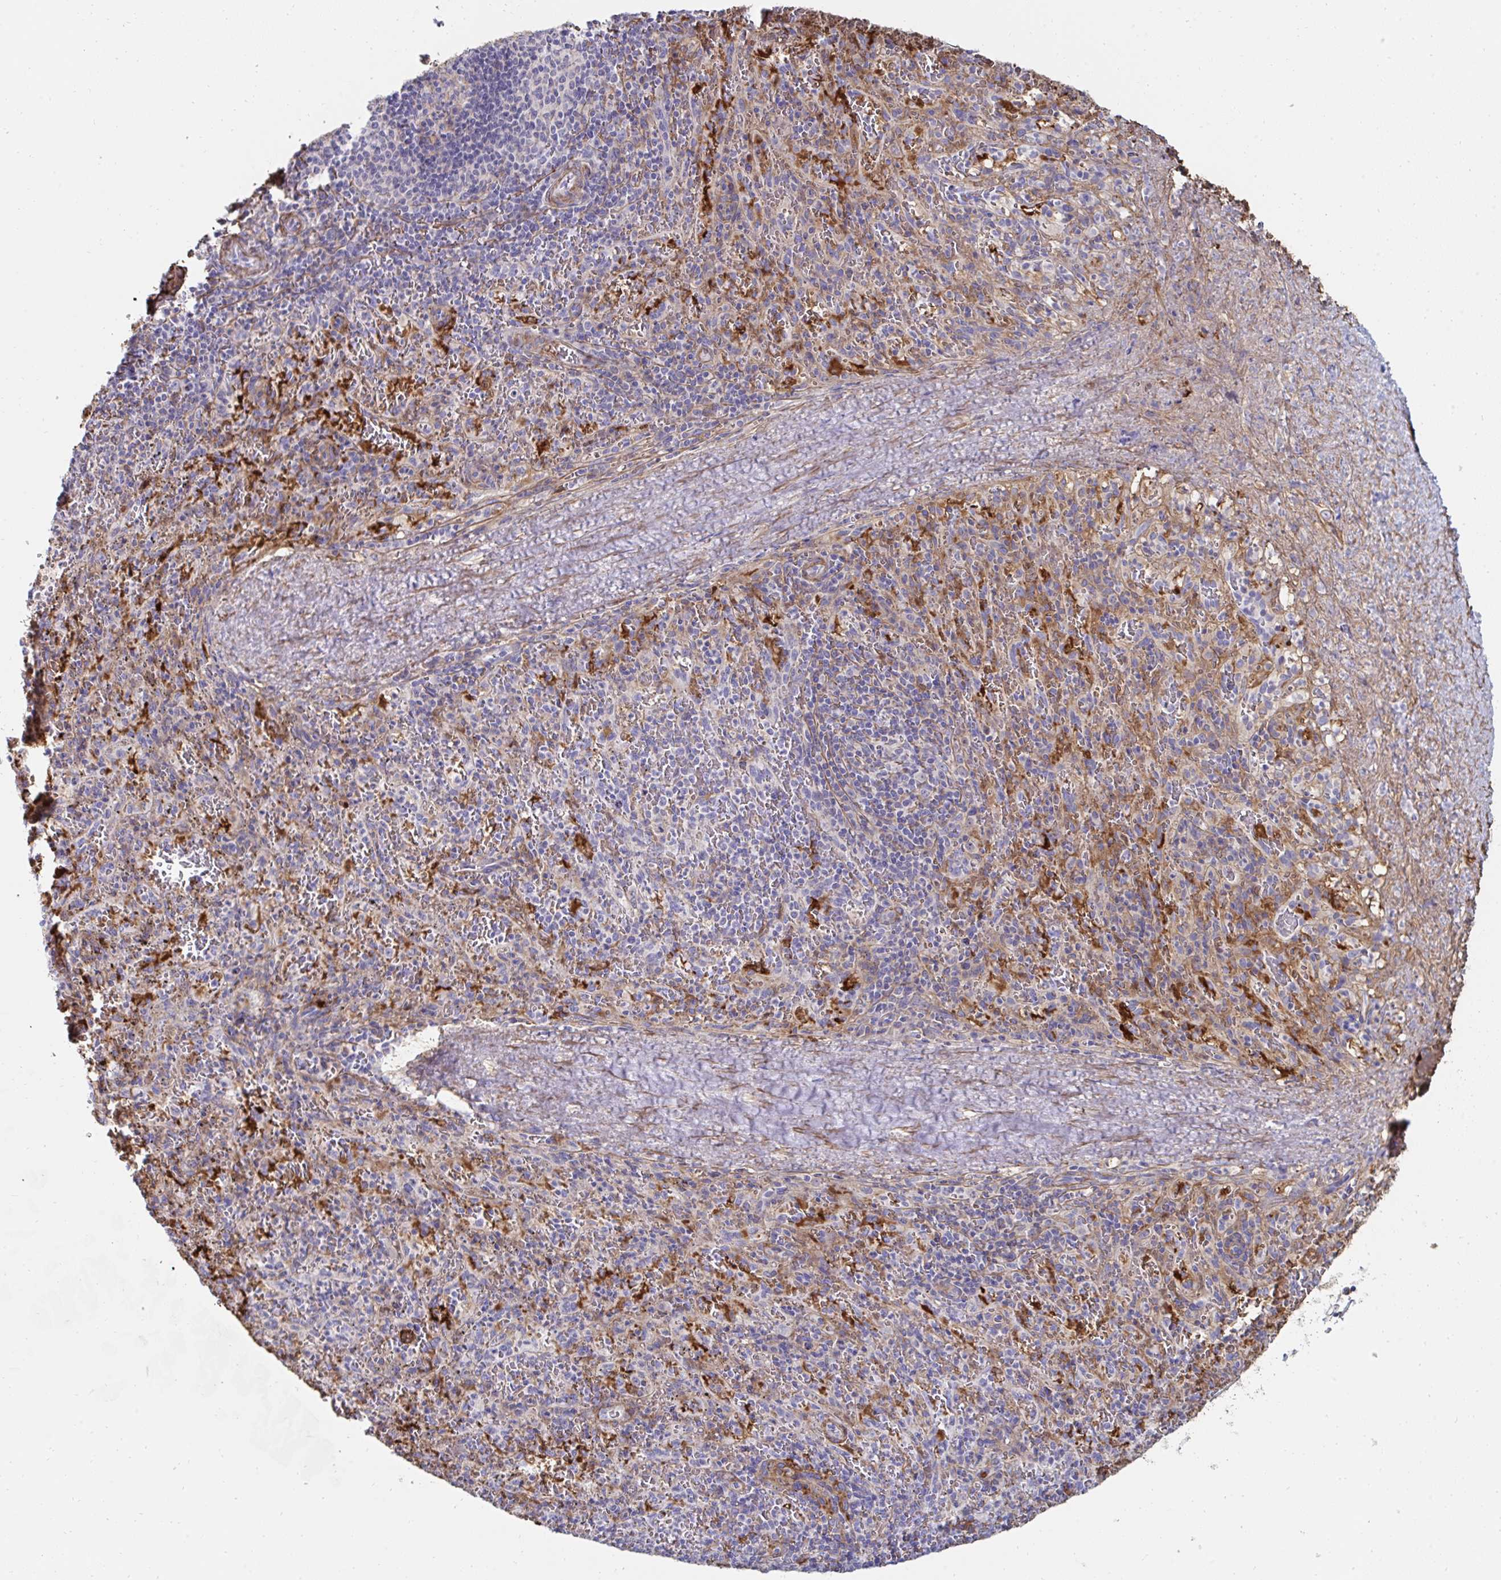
{"staining": {"intensity": "moderate", "quantity": "<25%", "location": "cytoplasmic/membranous"}, "tissue": "spleen", "cell_type": "Cells in red pulp", "image_type": "normal", "snomed": [{"axis": "morphology", "description": "Normal tissue, NOS"}, {"axis": "topography", "description": "Spleen"}], "caption": "Cells in red pulp demonstrate low levels of moderate cytoplasmic/membranous expression in approximately <25% of cells in normal spleen.", "gene": "FBXL13", "patient": {"sex": "male", "age": 57}}